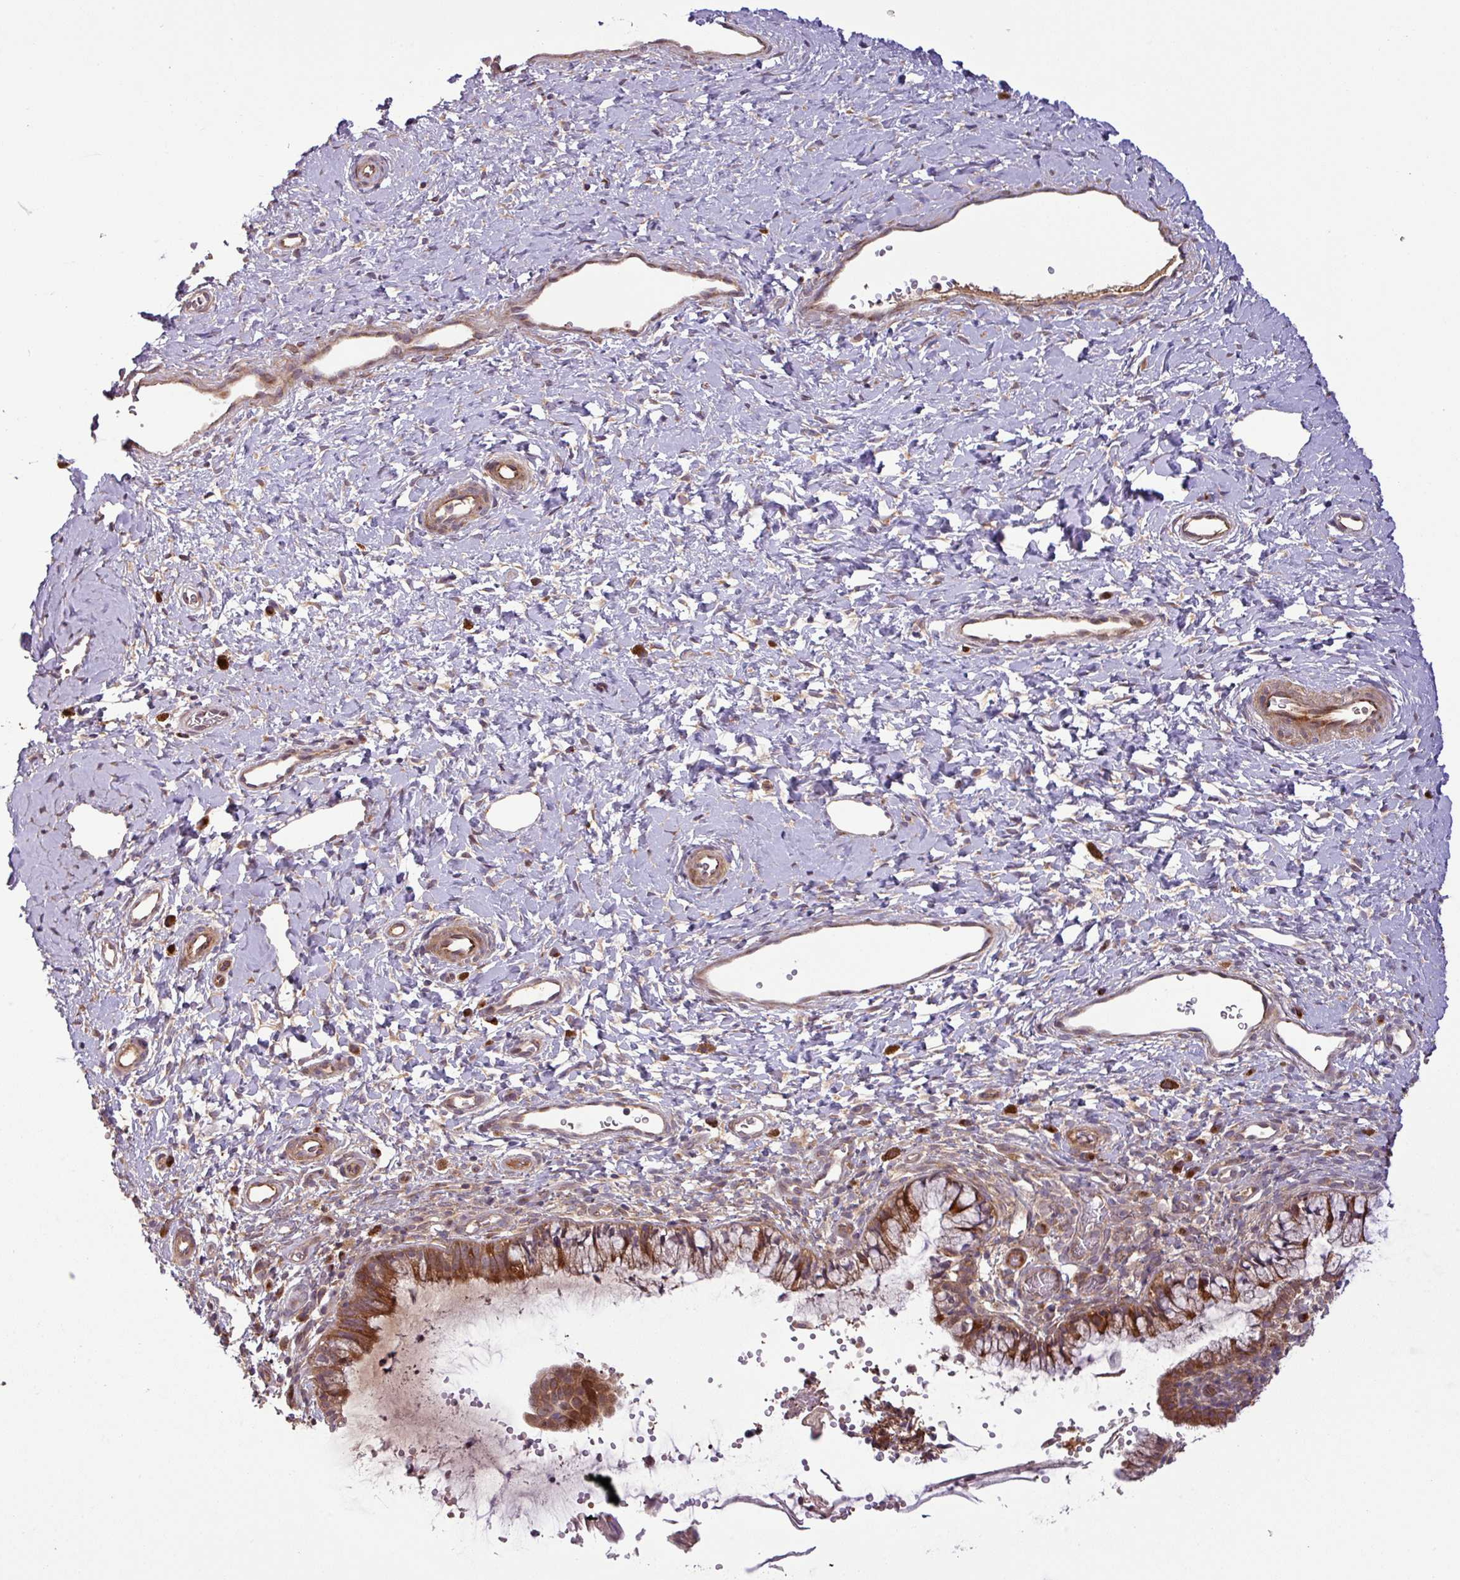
{"staining": {"intensity": "moderate", "quantity": ">75%", "location": "cytoplasmic/membranous"}, "tissue": "cervix", "cell_type": "Glandular cells", "image_type": "normal", "snomed": [{"axis": "morphology", "description": "Normal tissue, NOS"}, {"axis": "topography", "description": "Cervix"}], "caption": "Glandular cells reveal medium levels of moderate cytoplasmic/membranous expression in approximately >75% of cells in normal human cervix. Using DAB (3,3'-diaminobenzidine) (brown) and hematoxylin (blue) stains, captured at high magnification using brightfield microscopy.", "gene": "ART1", "patient": {"sex": "female", "age": 36}}